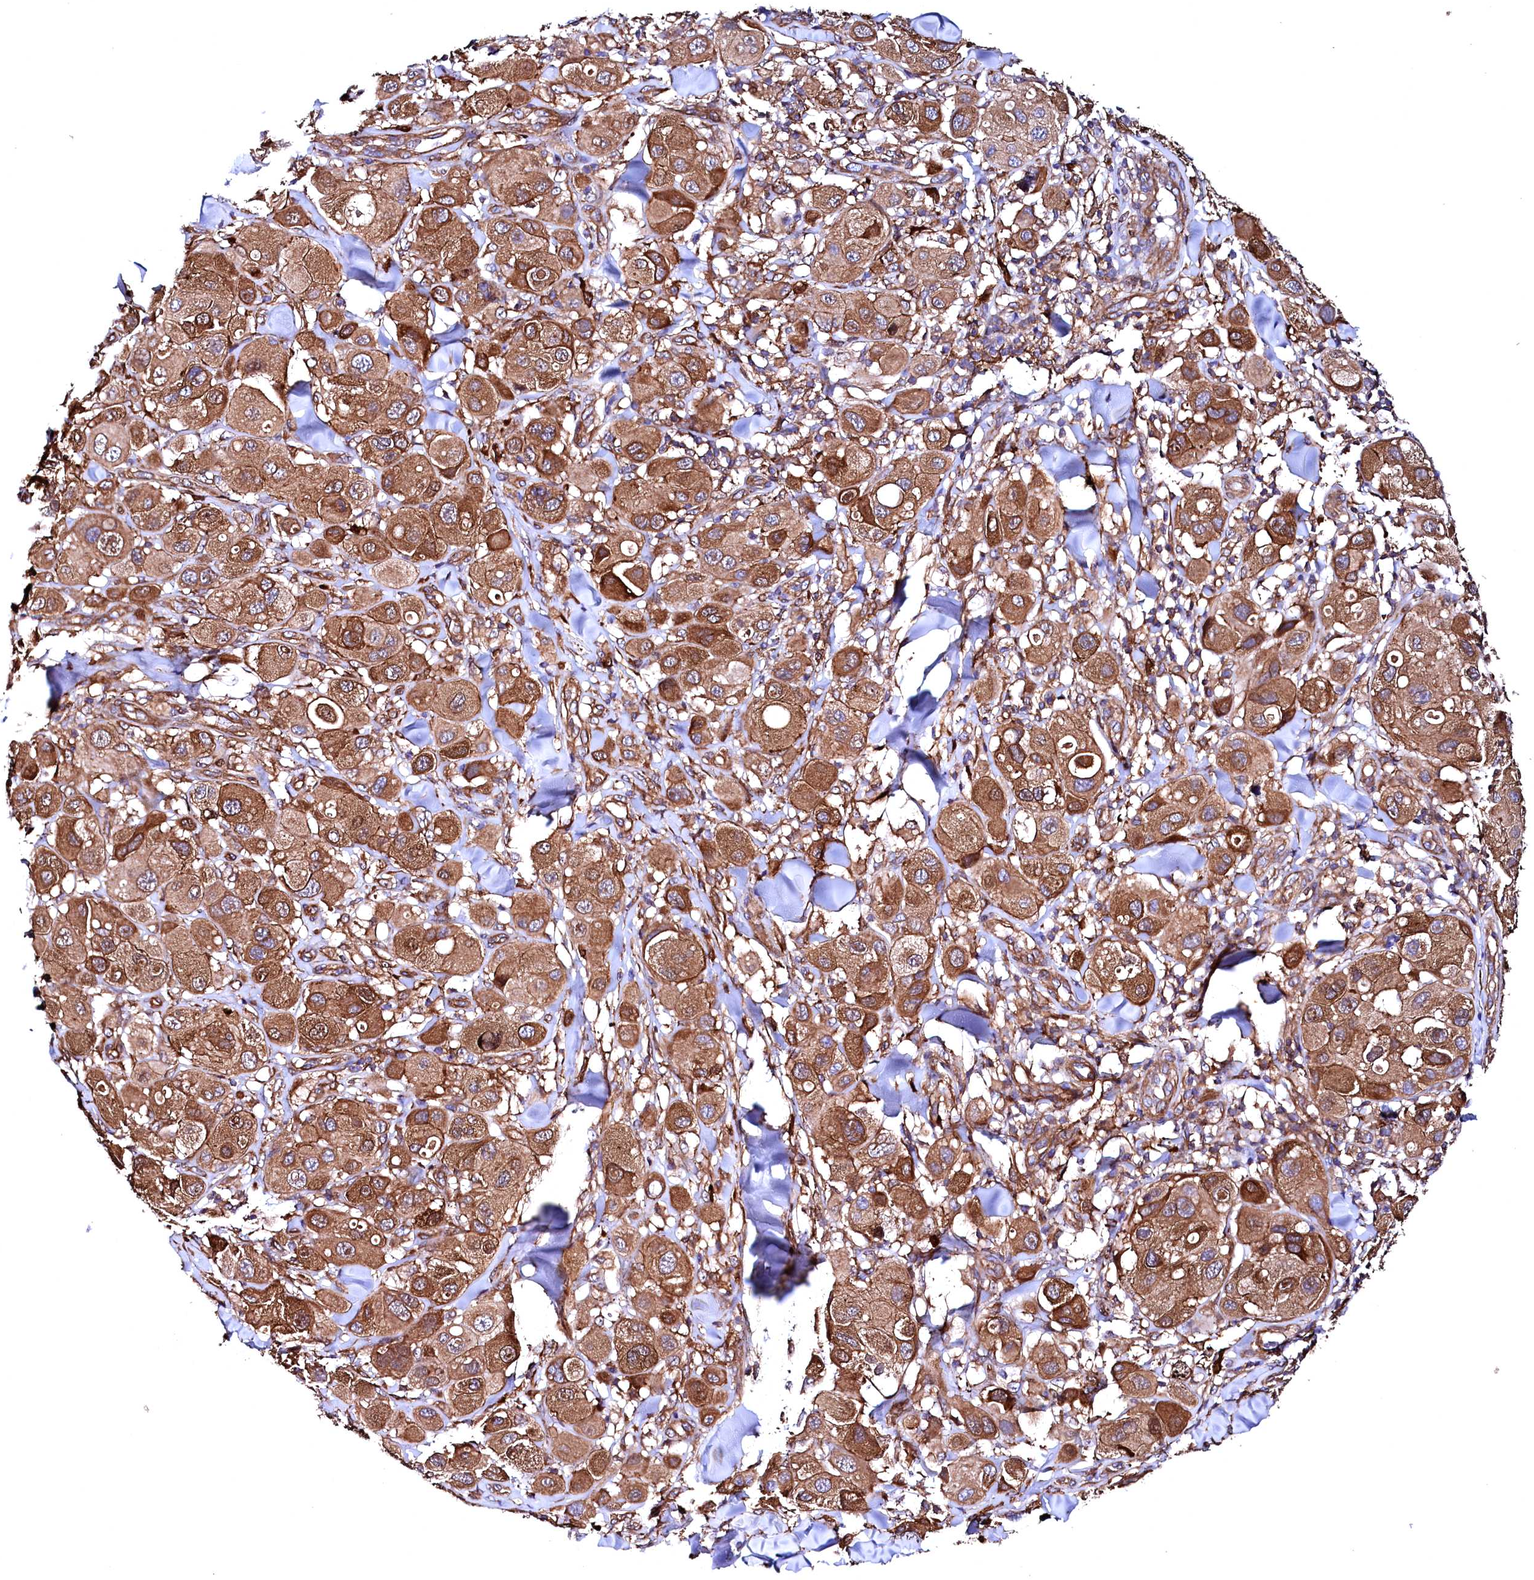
{"staining": {"intensity": "strong", "quantity": ">75%", "location": "cytoplasmic/membranous,nuclear"}, "tissue": "melanoma", "cell_type": "Tumor cells", "image_type": "cancer", "snomed": [{"axis": "morphology", "description": "Malignant melanoma, Metastatic site"}, {"axis": "topography", "description": "Skin"}], "caption": "Immunohistochemistry (IHC) of malignant melanoma (metastatic site) shows high levels of strong cytoplasmic/membranous and nuclear staining in approximately >75% of tumor cells.", "gene": "STAMBPL1", "patient": {"sex": "male", "age": 41}}